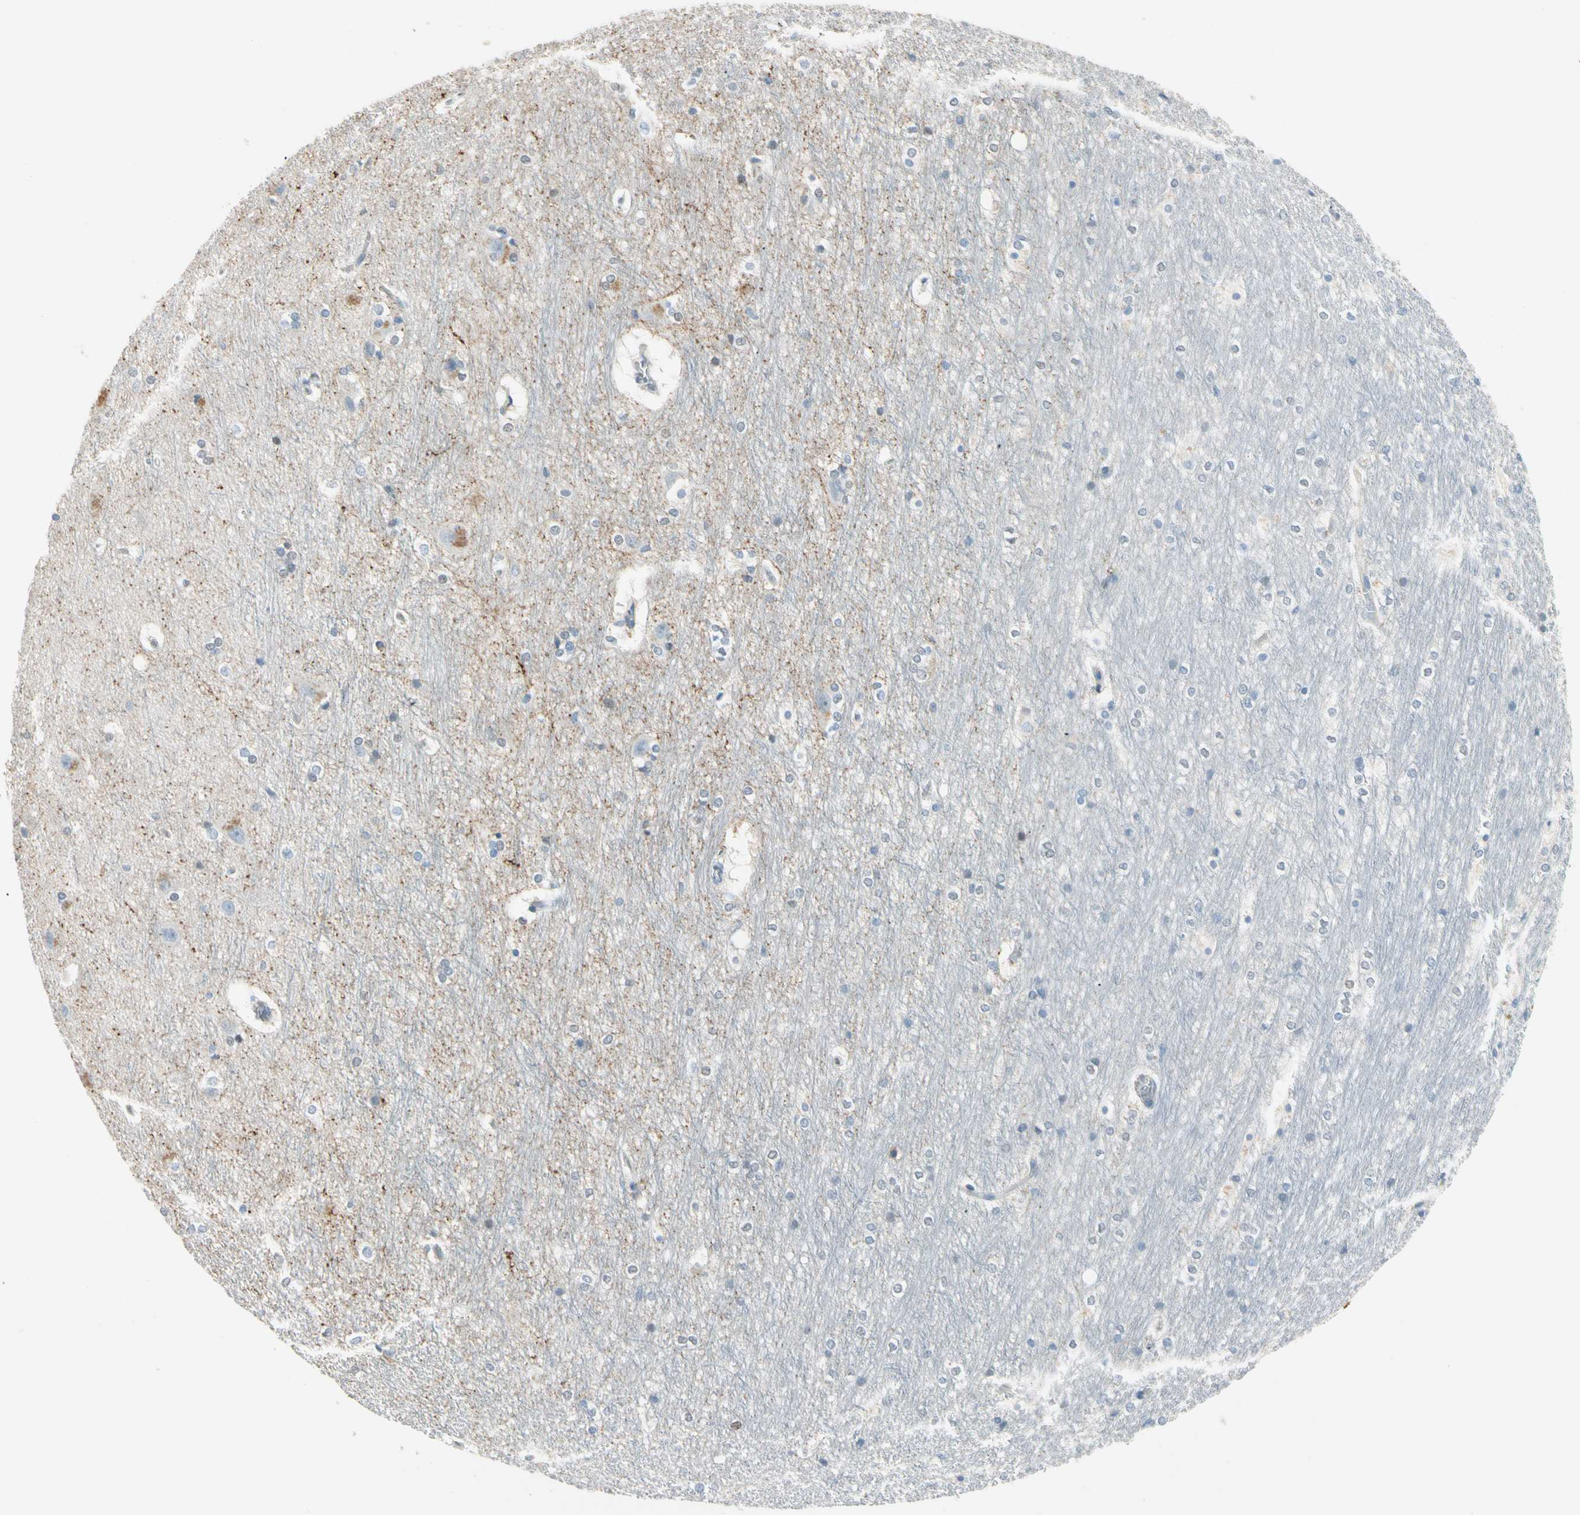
{"staining": {"intensity": "negative", "quantity": "none", "location": "none"}, "tissue": "hippocampus", "cell_type": "Glial cells", "image_type": "normal", "snomed": [{"axis": "morphology", "description": "Normal tissue, NOS"}, {"axis": "topography", "description": "Hippocampus"}], "caption": "DAB (3,3'-diaminobenzidine) immunohistochemical staining of benign hippocampus demonstrates no significant positivity in glial cells.", "gene": "CA1", "patient": {"sex": "female", "age": 19}}